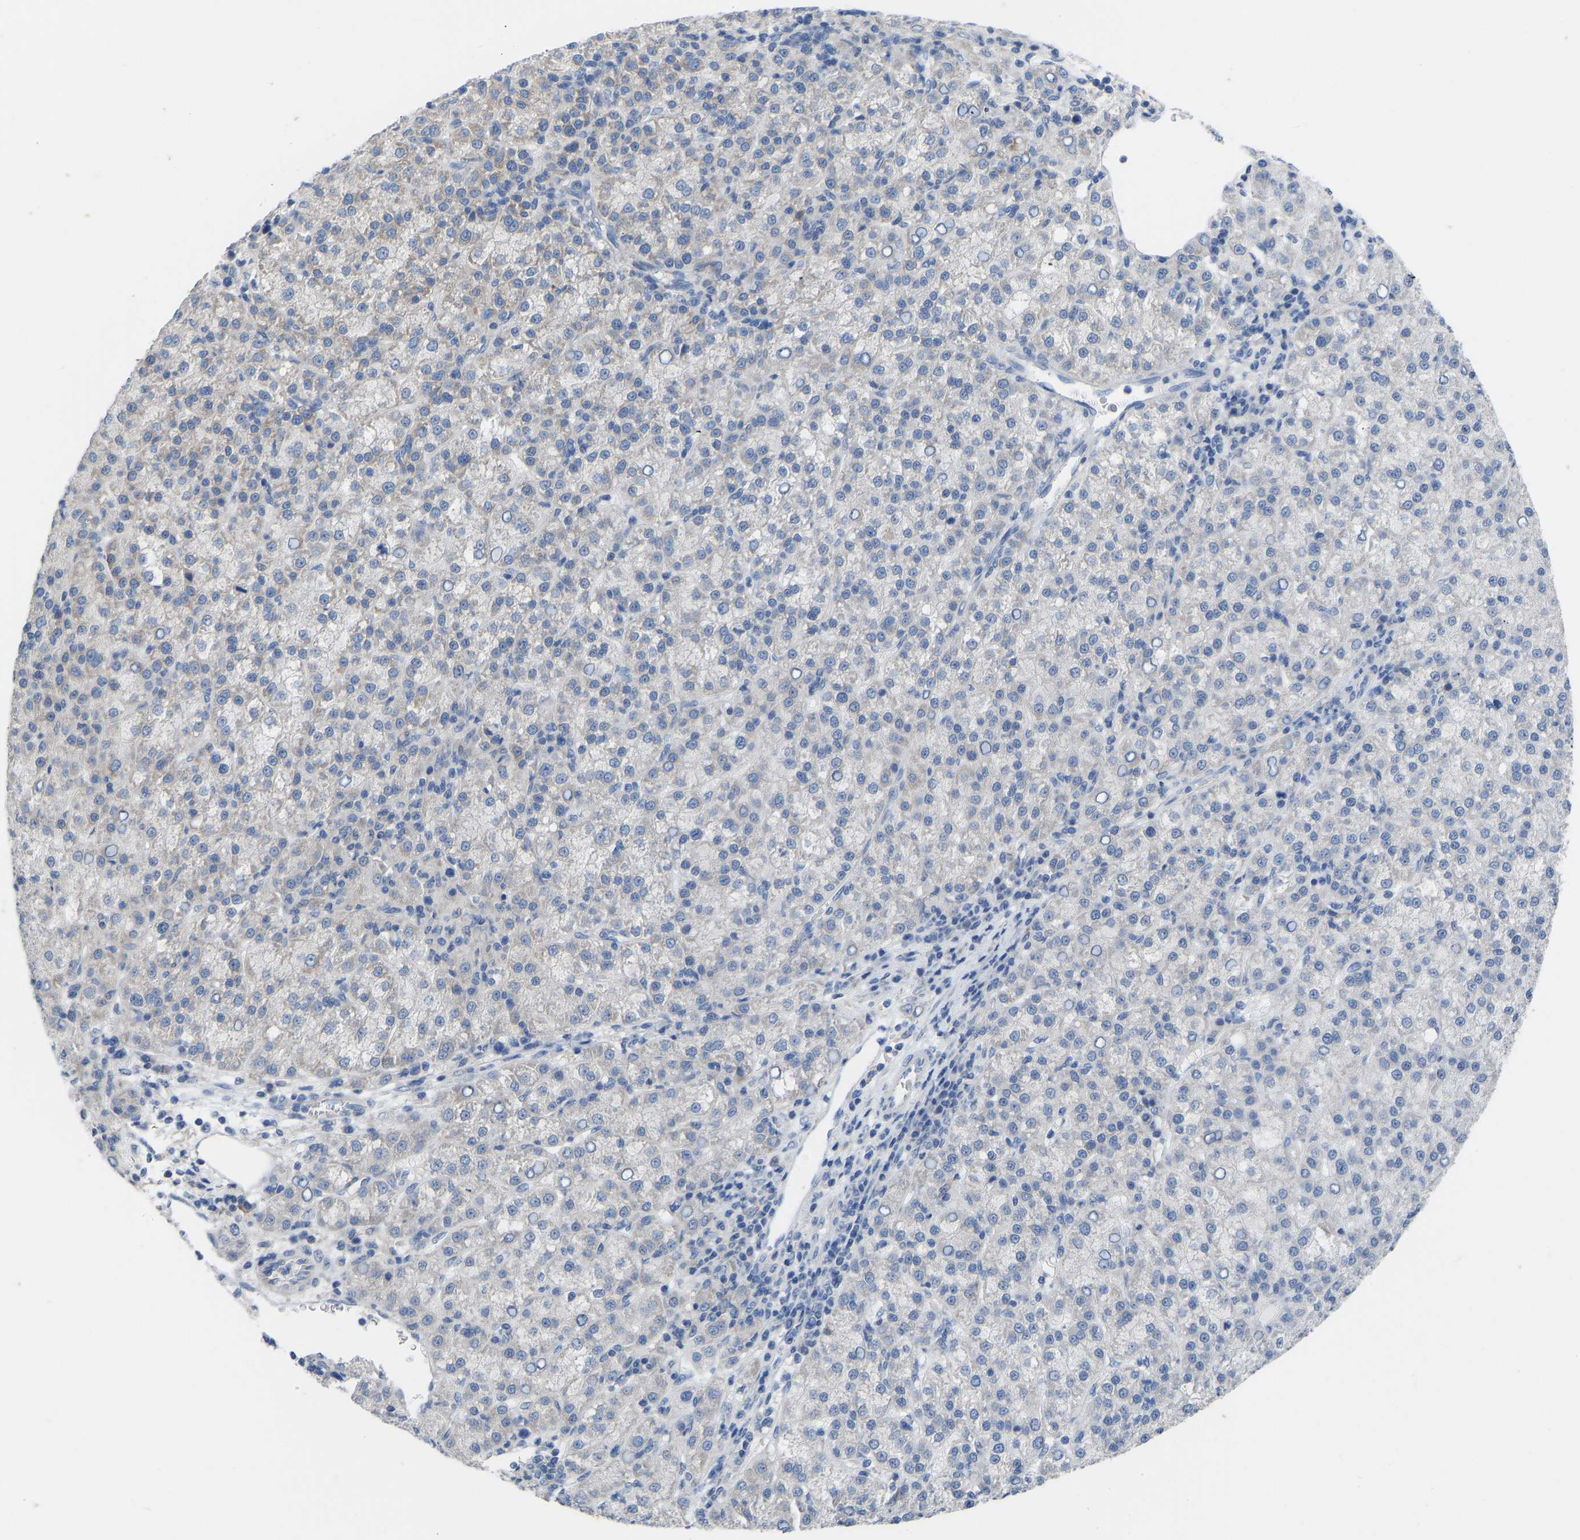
{"staining": {"intensity": "negative", "quantity": "none", "location": "none"}, "tissue": "liver cancer", "cell_type": "Tumor cells", "image_type": "cancer", "snomed": [{"axis": "morphology", "description": "Carcinoma, Hepatocellular, NOS"}, {"axis": "topography", "description": "Liver"}], "caption": "Liver hepatocellular carcinoma was stained to show a protein in brown. There is no significant expression in tumor cells.", "gene": "OLIG2", "patient": {"sex": "female", "age": 58}}